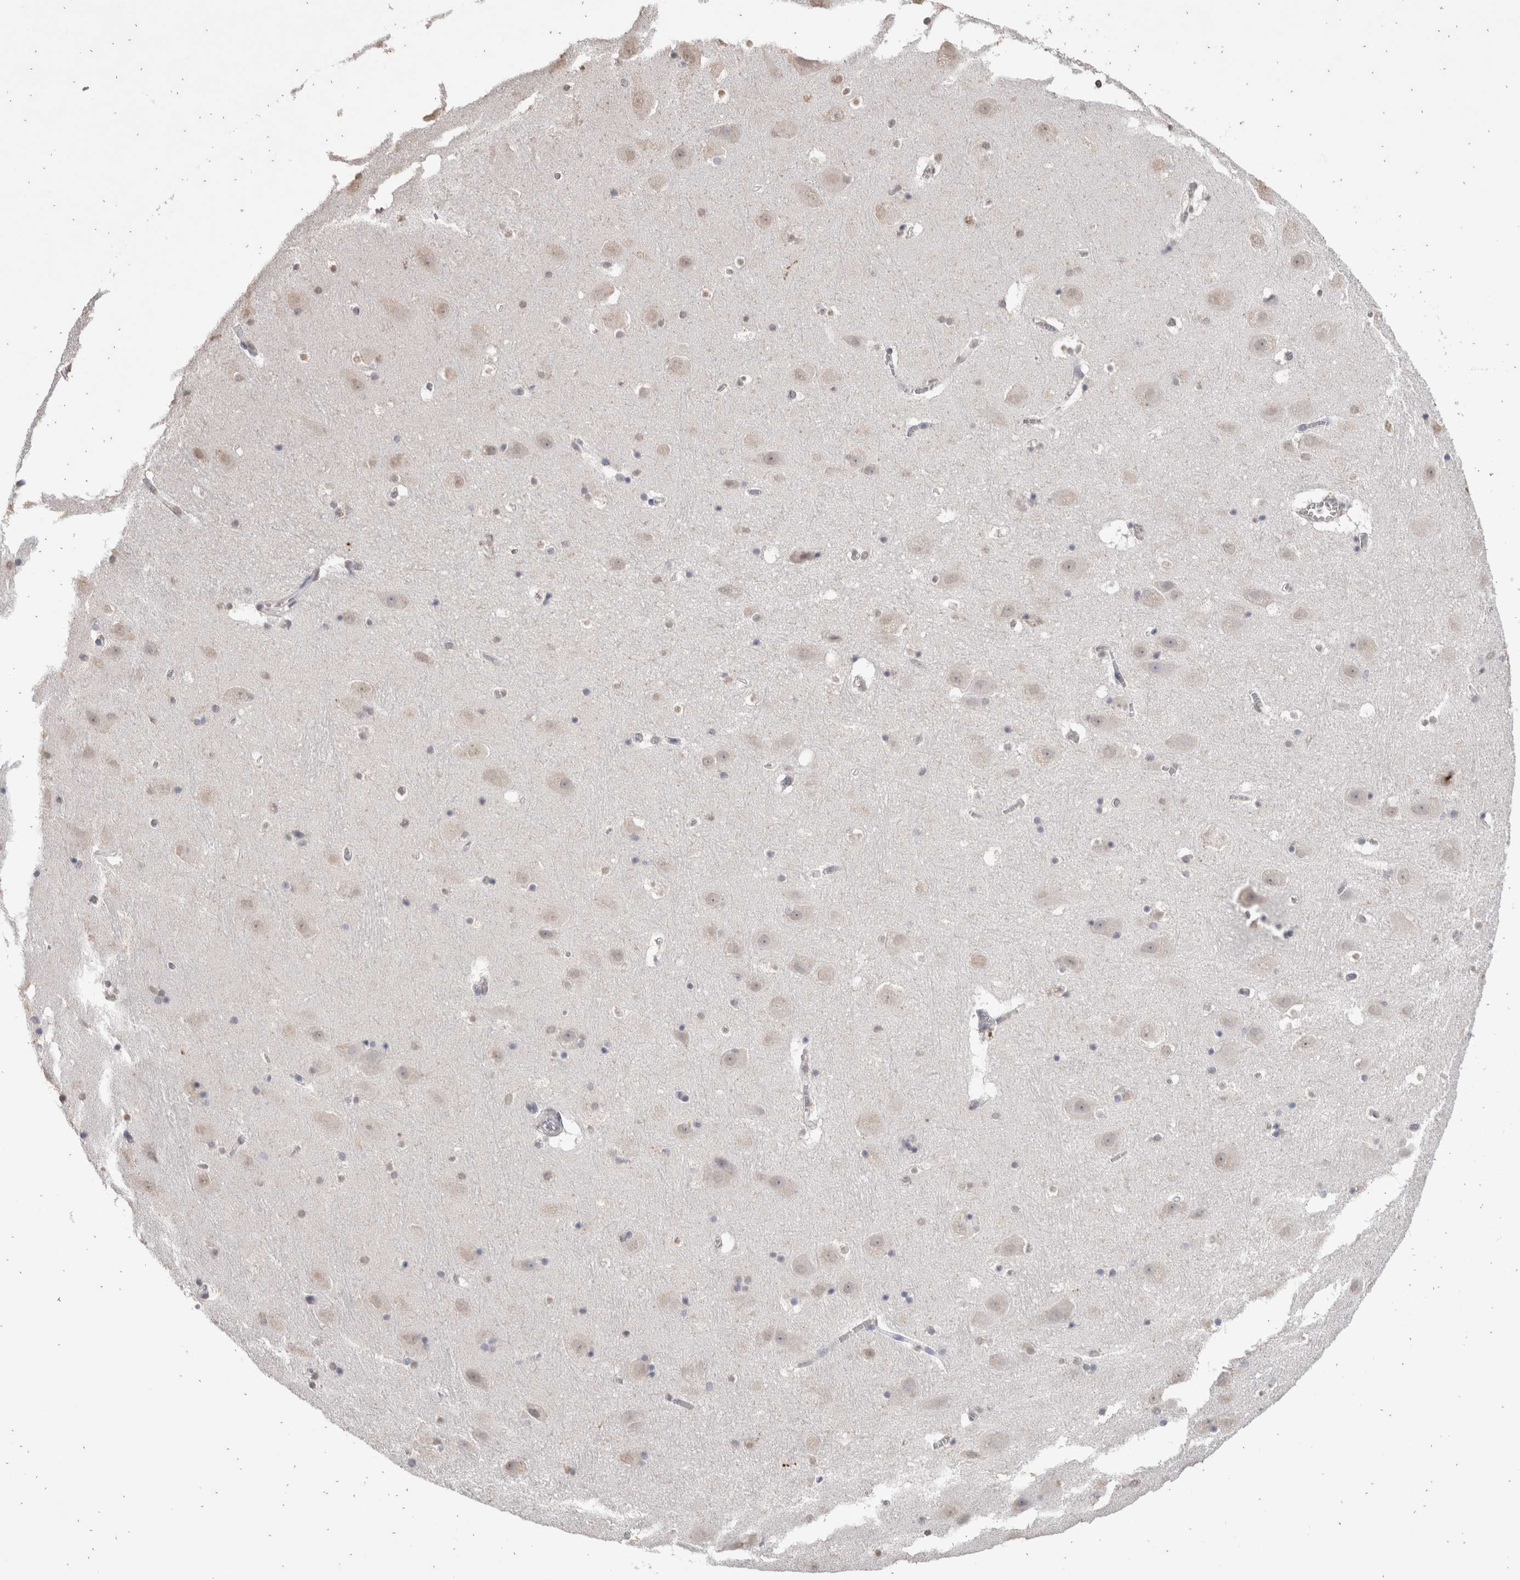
{"staining": {"intensity": "negative", "quantity": "none", "location": "none"}, "tissue": "hippocampus", "cell_type": "Glial cells", "image_type": "normal", "snomed": [{"axis": "morphology", "description": "Normal tissue, NOS"}, {"axis": "topography", "description": "Hippocampus"}], "caption": "Micrograph shows no protein positivity in glial cells of normal hippocampus.", "gene": "LGALS2", "patient": {"sex": "male", "age": 45}}